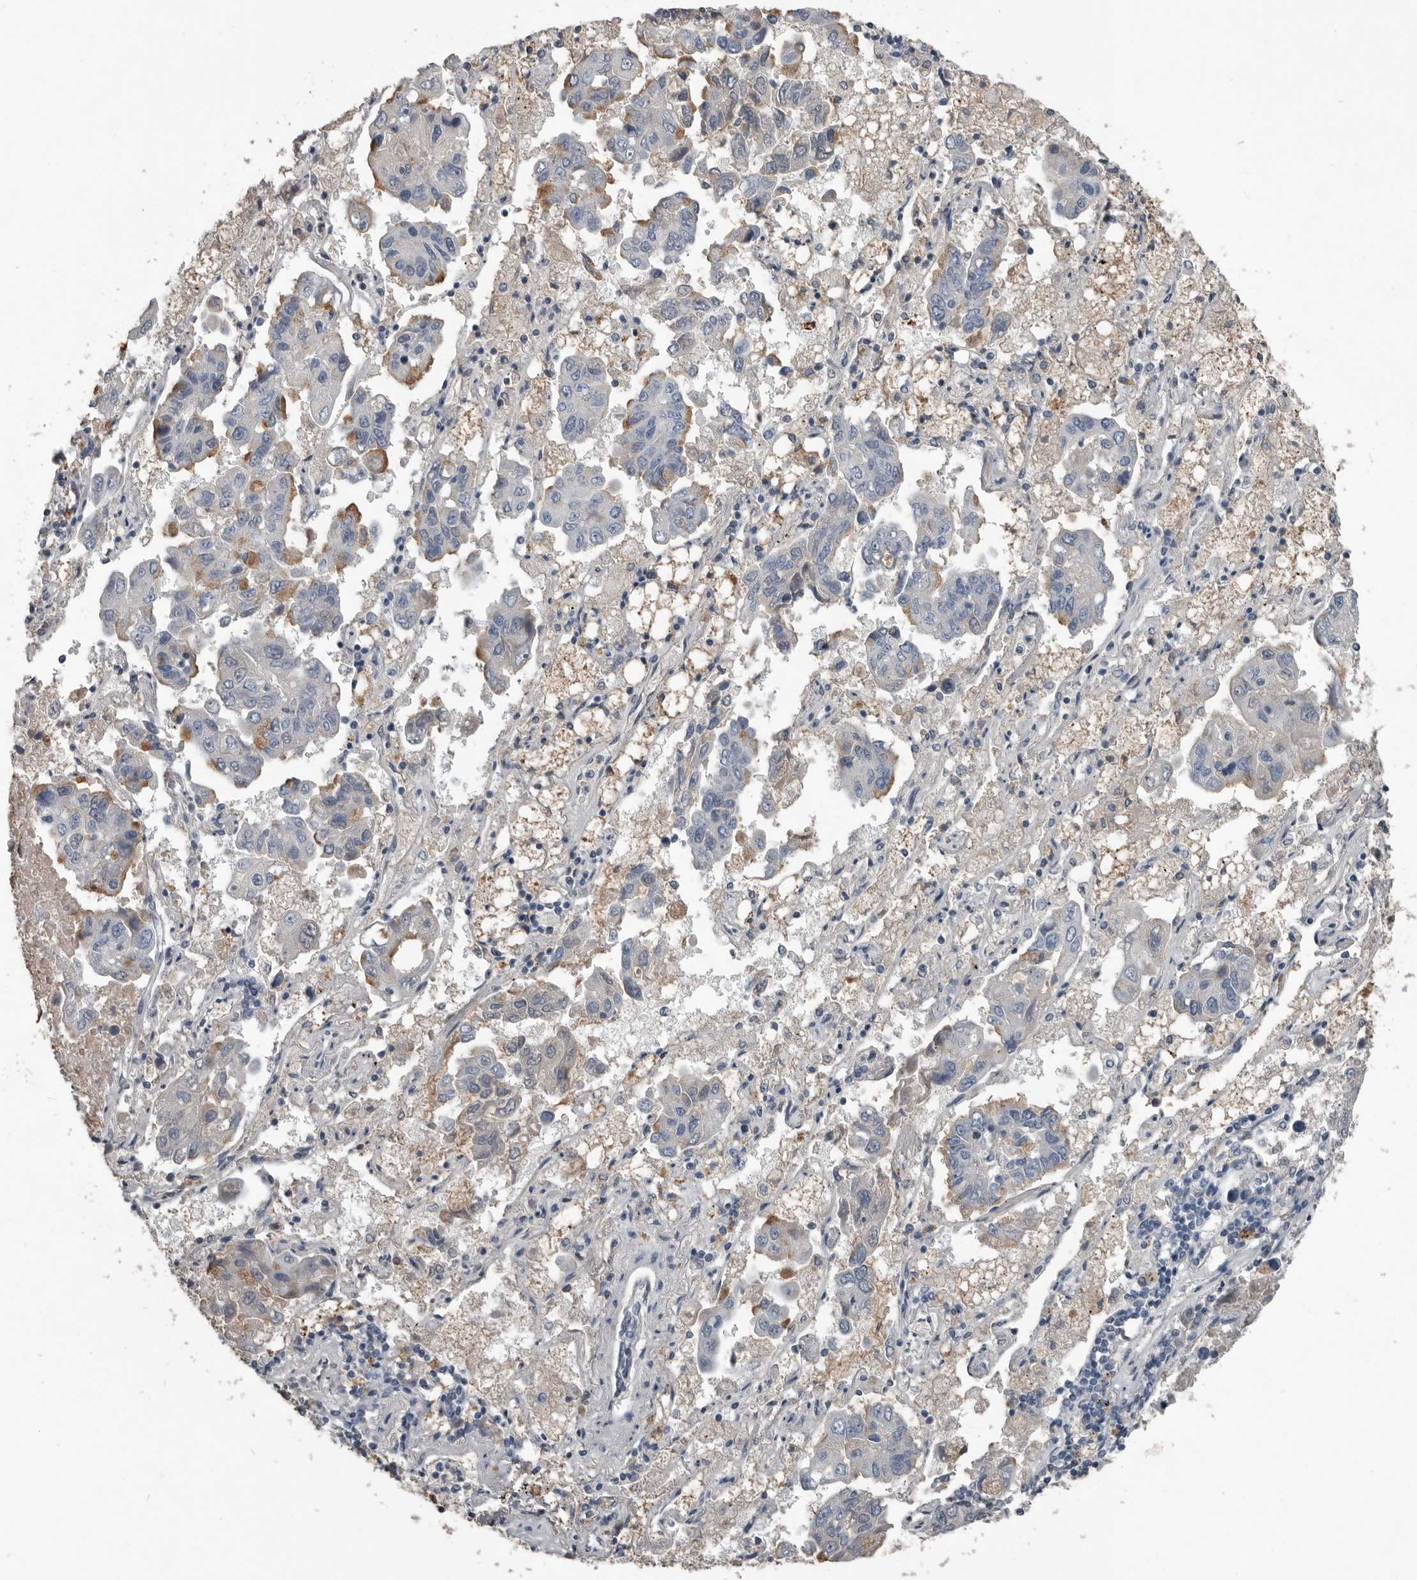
{"staining": {"intensity": "moderate", "quantity": "<25%", "location": "cytoplasmic/membranous"}, "tissue": "lung cancer", "cell_type": "Tumor cells", "image_type": "cancer", "snomed": [{"axis": "morphology", "description": "Adenocarcinoma, NOS"}, {"axis": "topography", "description": "Lung"}], "caption": "Adenocarcinoma (lung) was stained to show a protein in brown. There is low levels of moderate cytoplasmic/membranous staining in approximately <25% of tumor cells.", "gene": "C1orf216", "patient": {"sex": "male", "age": 64}}